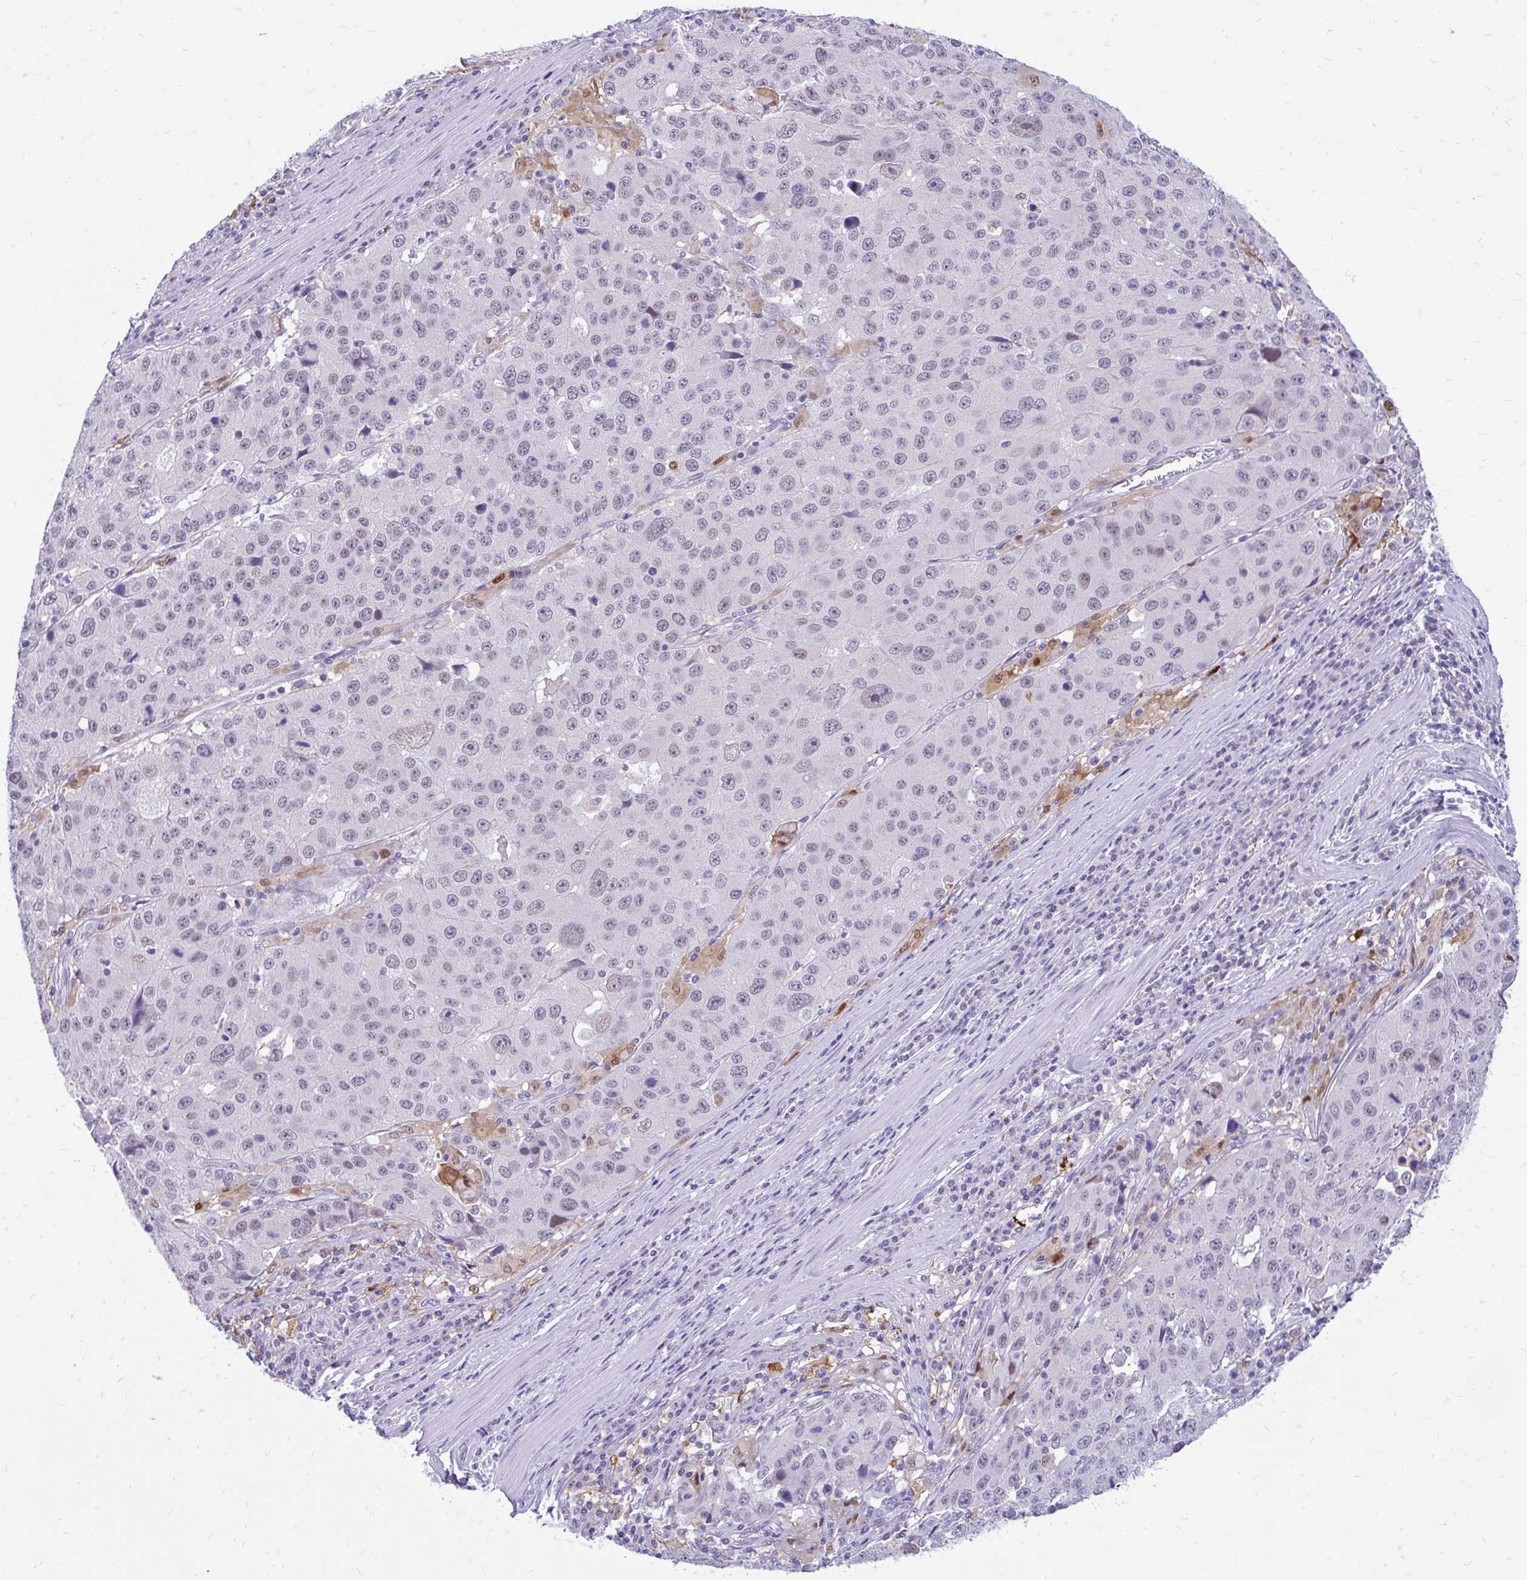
{"staining": {"intensity": "weak", "quantity": "<25%", "location": "nuclear"}, "tissue": "stomach cancer", "cell_type": "Tumor cells", "image_type": "cancer", "snomed": [{"axis": "morphology", "description": "Adenocarcinoma, NOS"}, {"axis": "topography", "description": "Stomach"}], "caption": "Immunohistochemistry micrograph of human stomach cancer (adenocarcinoma) stained for a protein (brown), which shows no expression in tumor cells. (Stains: DAB immunohistochemistry (IHC) with hematoxylin counter stain, Microscopy: brightfield microscopy at high magnification).", "gene": "GLB1L2", "patient": {"sex": "male", "age": 71}}